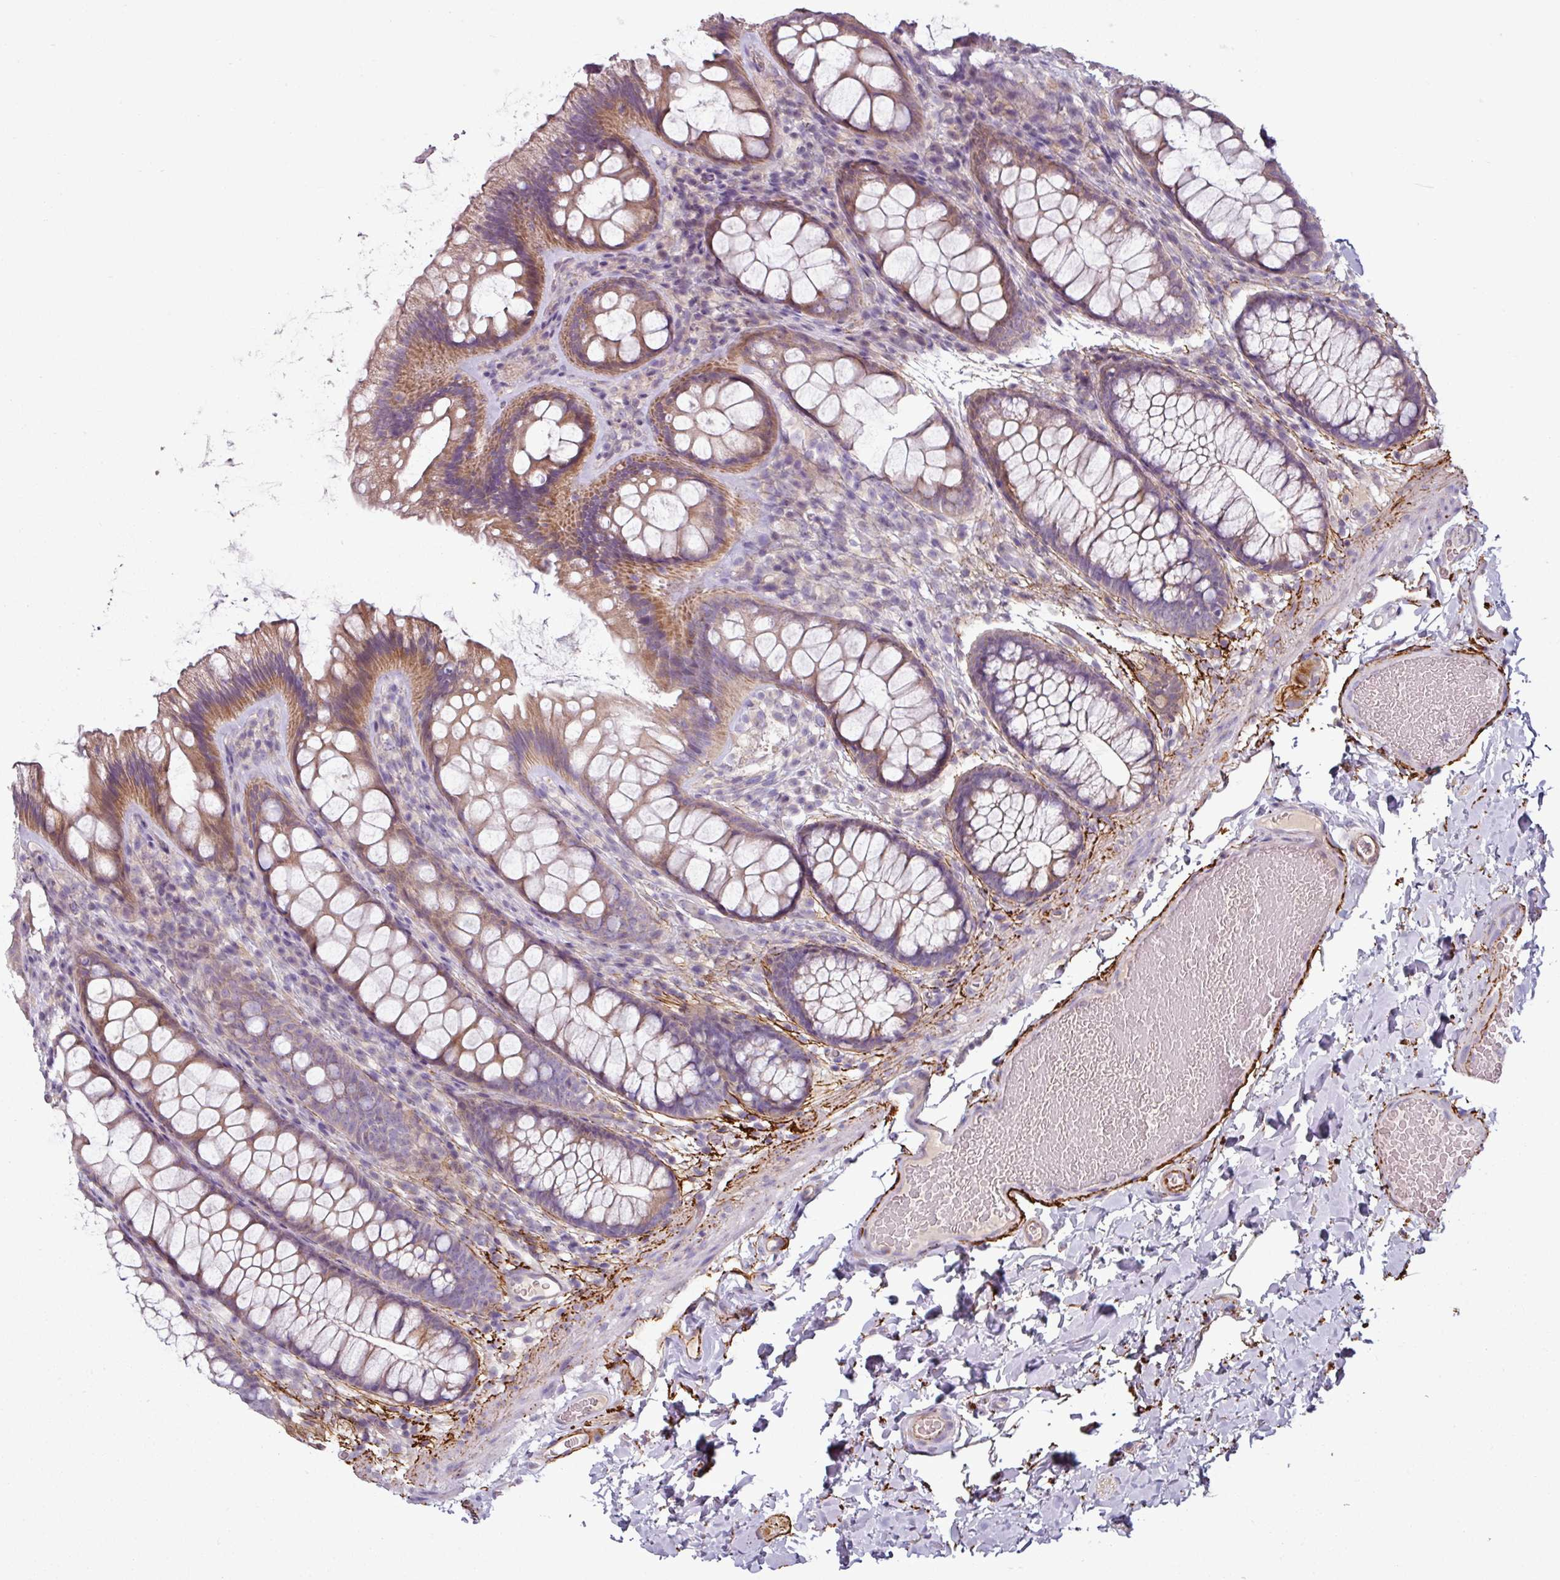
{"staining": {"intensity": "weak", "quantity": "25%-75%", "location": "cytoplasmic/membranous"}, "tissue": "colon", "cell_type": "Endothelial cells", "image_type": "normal", "snomed": [{"axis": "morphology", "description": "Normal tissue, NOS"}, {"axis": "topography", "description": "Colon"}], "caption": "IHC histopathology image of unremarkable colon: colon stained using immunohistochemistry (IHC) exhibits low levels of weak protein expression localized specifically in the cytoplasmic/membranous of endothelial cells, appearing as a cytoplasmic/membranous brown color.", "gene": "MTMR14", "patient": {"sex": "male", "age": 46}}